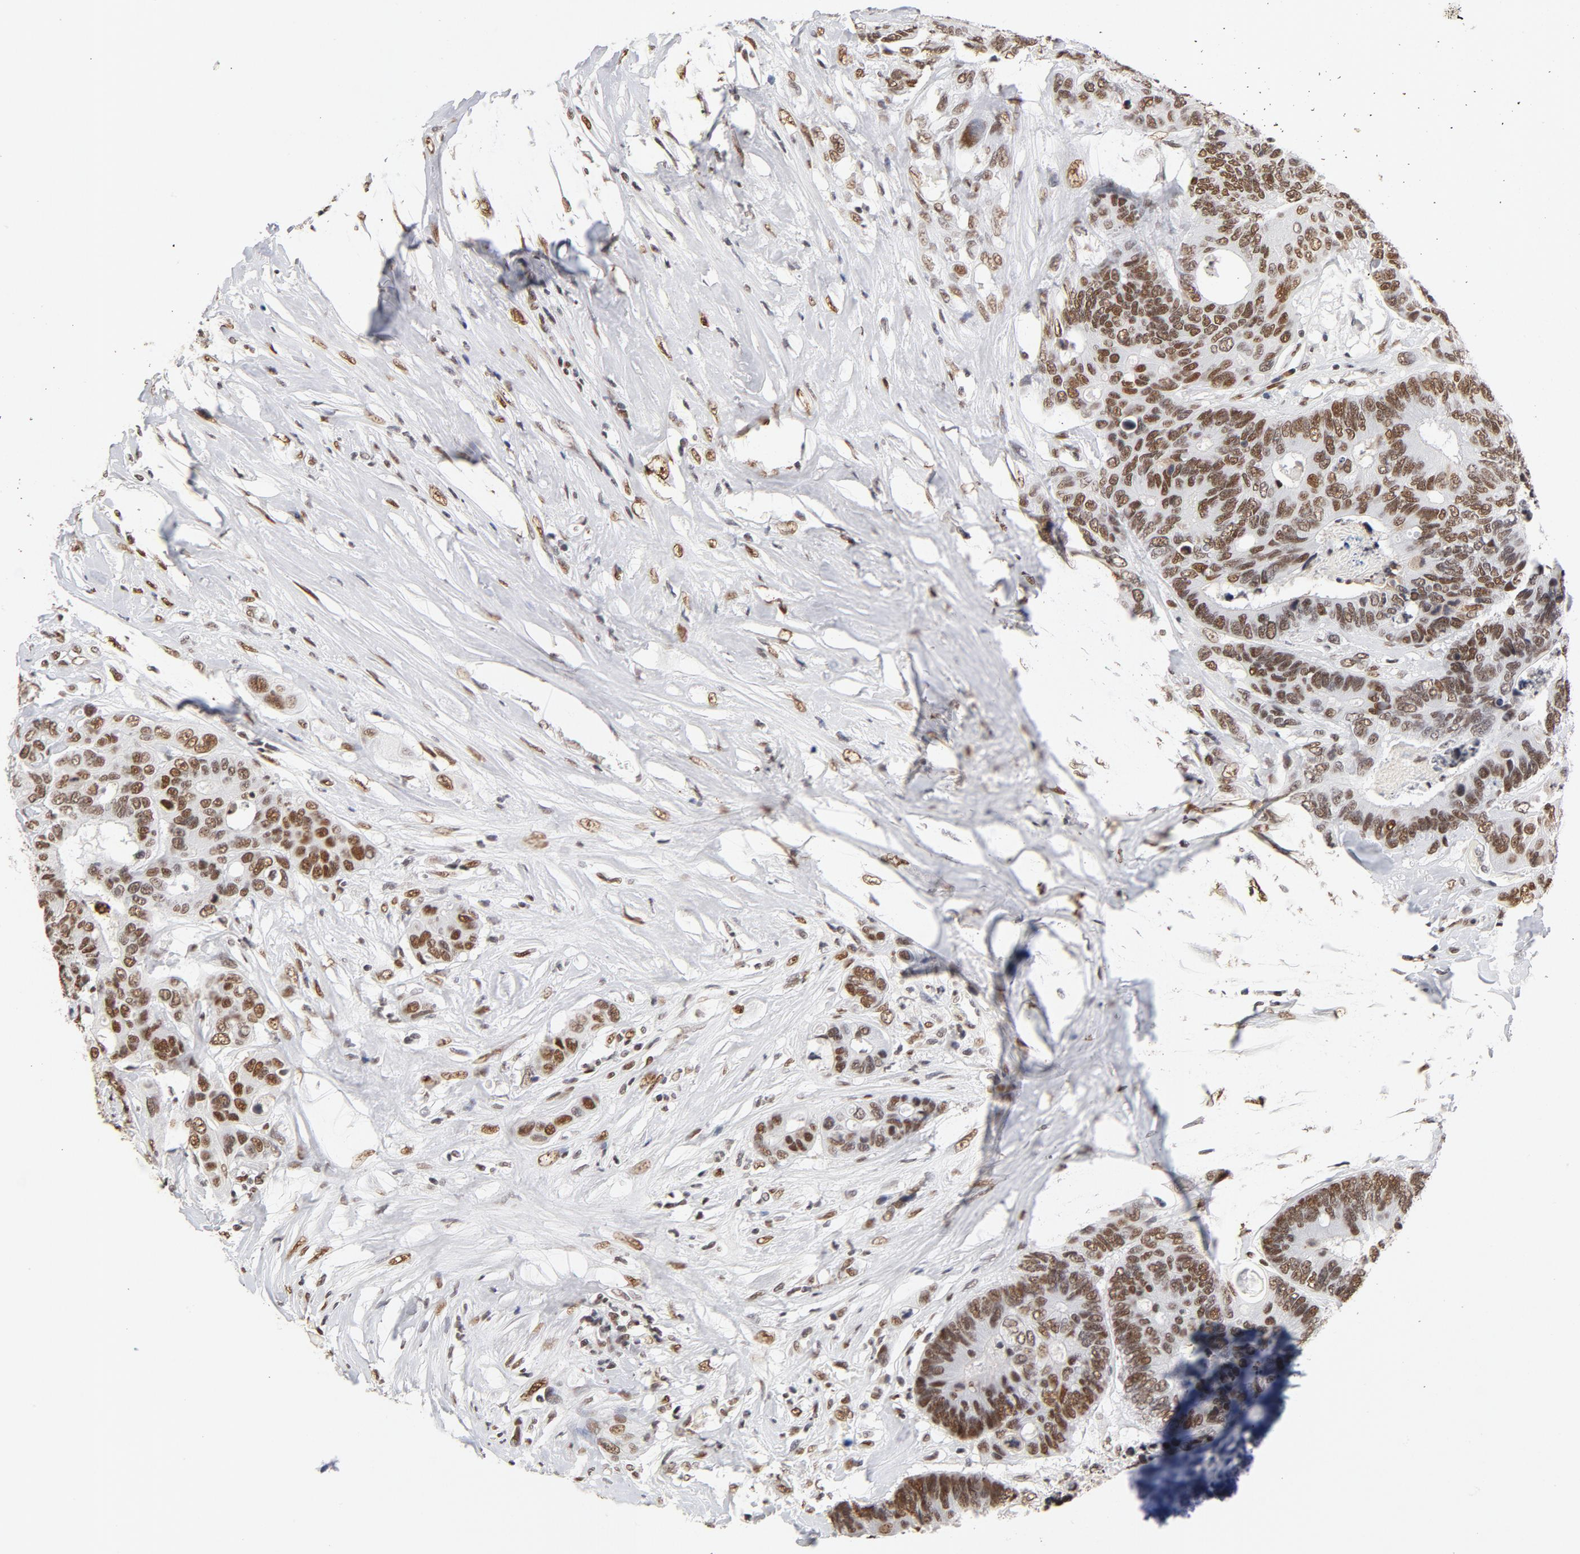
{"staining": {"intensity": "moderate", "quantity": ">75%", "location": "nuclear"}, "tissue": "colorectal cancer", "cell_type": "Tumor cells", "image_type": "cancer", "snomed": [{"axis": "morphology", "description": "Adenocarcinoma, NOS"}, {"axis": "topography", "description": "Rectum"}], "caption": "Immunohistochemistry (DAB (3,3'-diaminobenzidine)) staining of human colorectal cancer shows moderate nuclear protein staining in approximately >75% of tumor cells. (DAB (3,3'-diaminobenzidine) IHC, brown staining for protein, blue staining for nuclei).", "gene": "TP53BP1", "patient": {"sex": "male", "age": 55}}